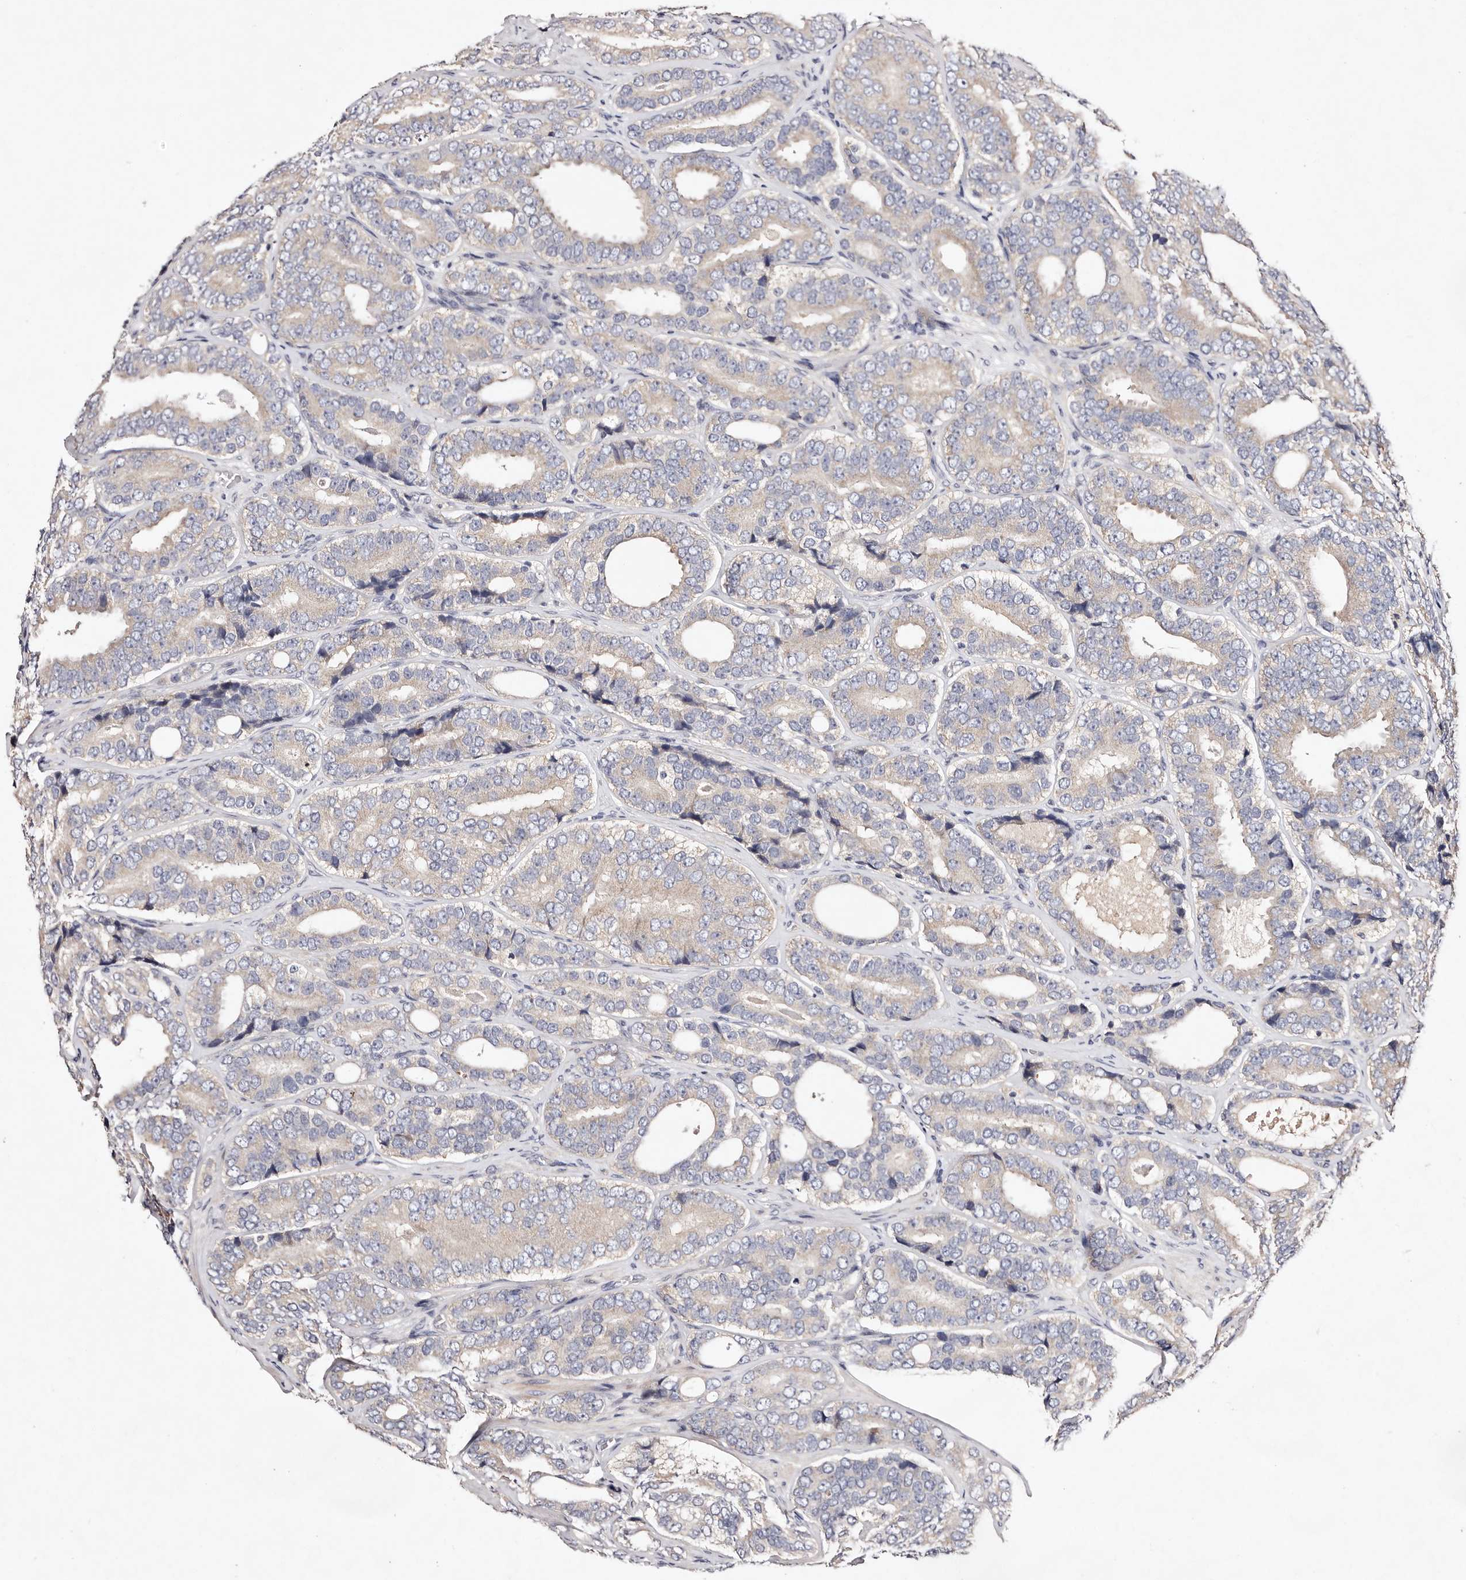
{"staining": {"intensity": "negative", "quantity": "none", "location": "none"}, "tissue": "prostate cancer", "cell_type": "Tumor cells", "image_type": "cancer", "snomed": [{"axis": "morphology", "description": "Adenocarcinoma, High grade"}, {"axis": "topography", "description": "Prostate"}], "caption": "This image is of prostate adenocarcinoma (high-grade) stained with IHC to label a protein in brown with the nuclei are counter-stained blue. There is no expression in tumor cells.", "gene": "TSC2", "patient": {"sex": "male", "age": 56}}